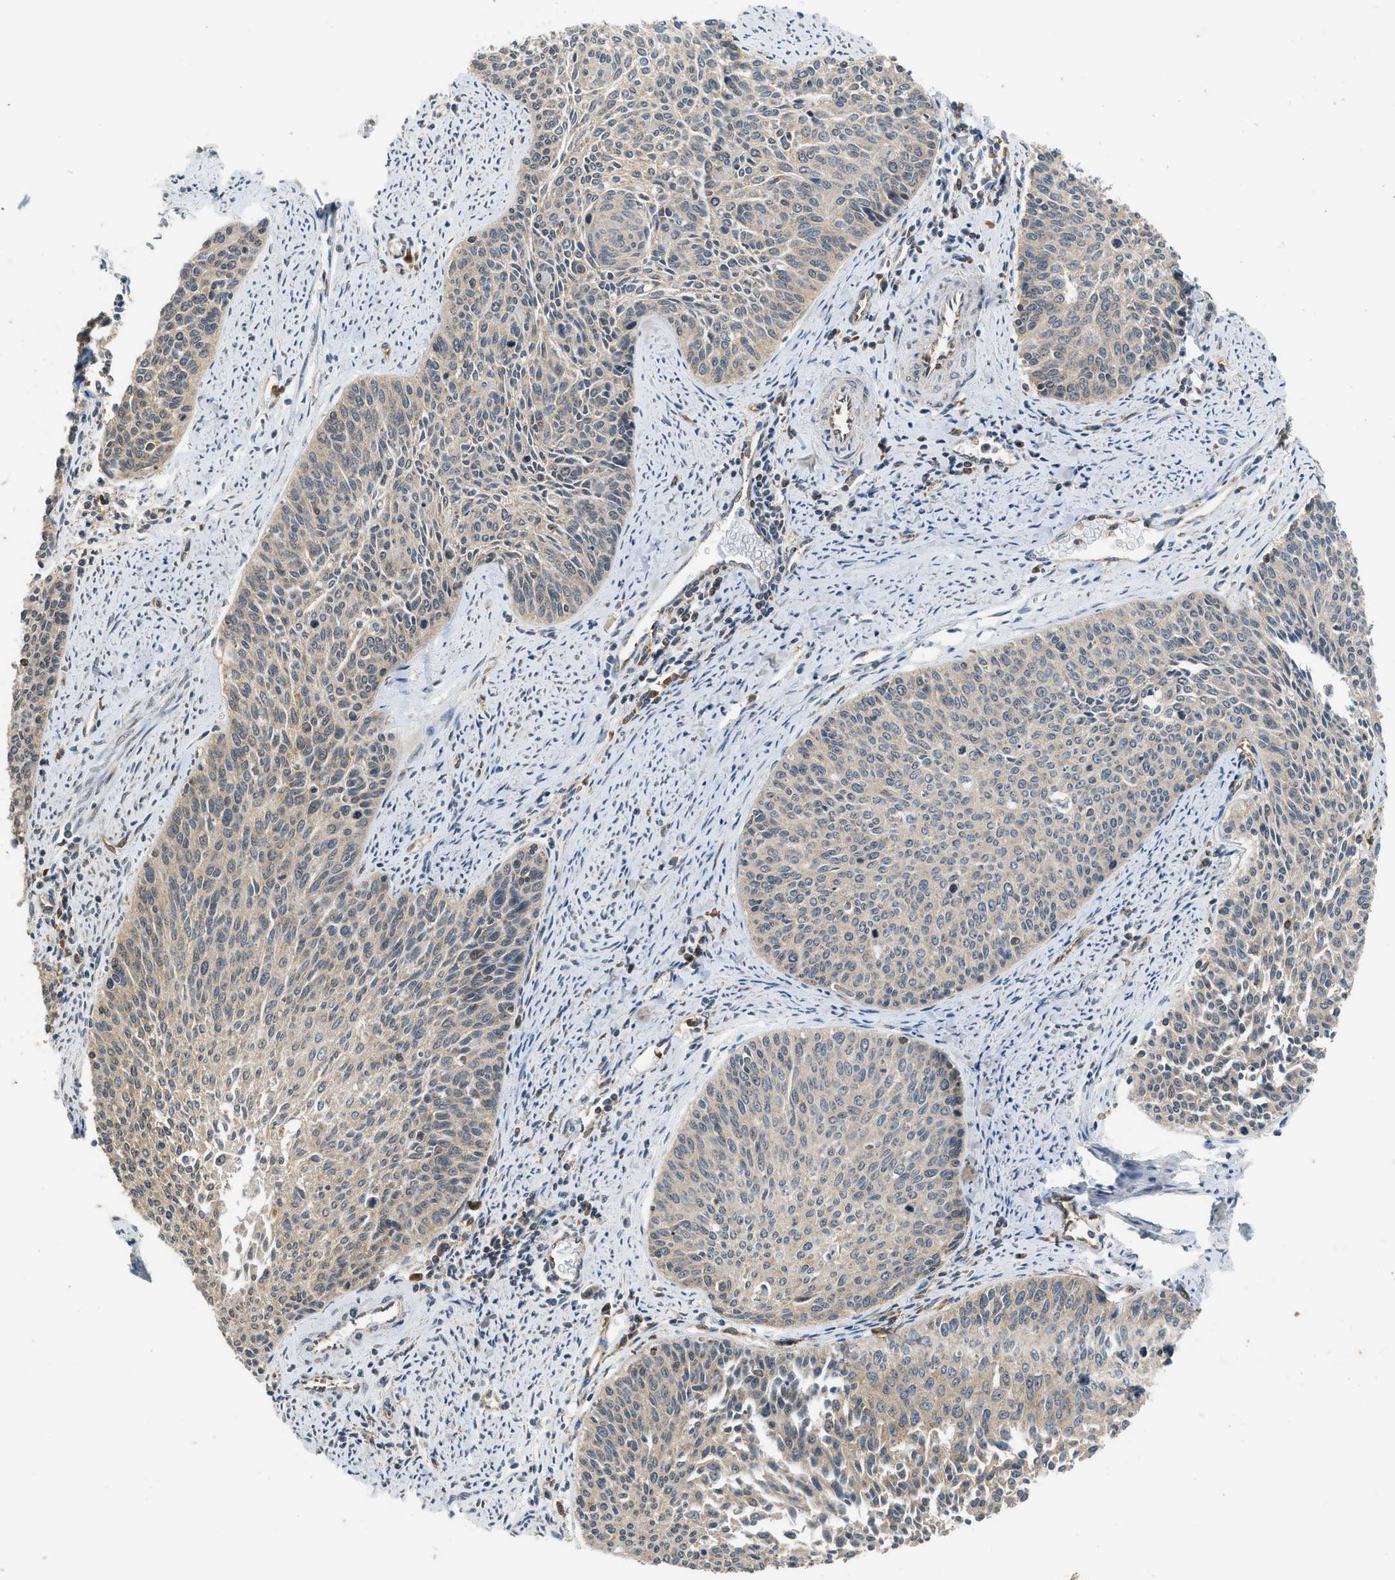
{"staining": {"intensity": "weak", "quantity": "25%-75%", "location": "cytoplasmic/membranous"}, "tissue": "cervical cancer", "cell_type": "Tumor cells", "image_type": "cancer", "snomed": [{"axis": "morphology", "description": "Squamous cell carcinoma, NOS"}, {"axis": "topography", "description": "Cervix"}], "caption": "DAB (3,3'-diaminobenzidine) immunohistochemical staining of human cervical cancer reveals weak cytoplasmic/membranous protein positivity in approximately 25%-75% of tumor cells. (DAB (3,3'-diaminobenzidine) = brown stain, brightfield microscopy at high magnification).", "gene": "HIP1R", "patient": {"sex": "female", "age": 55}}